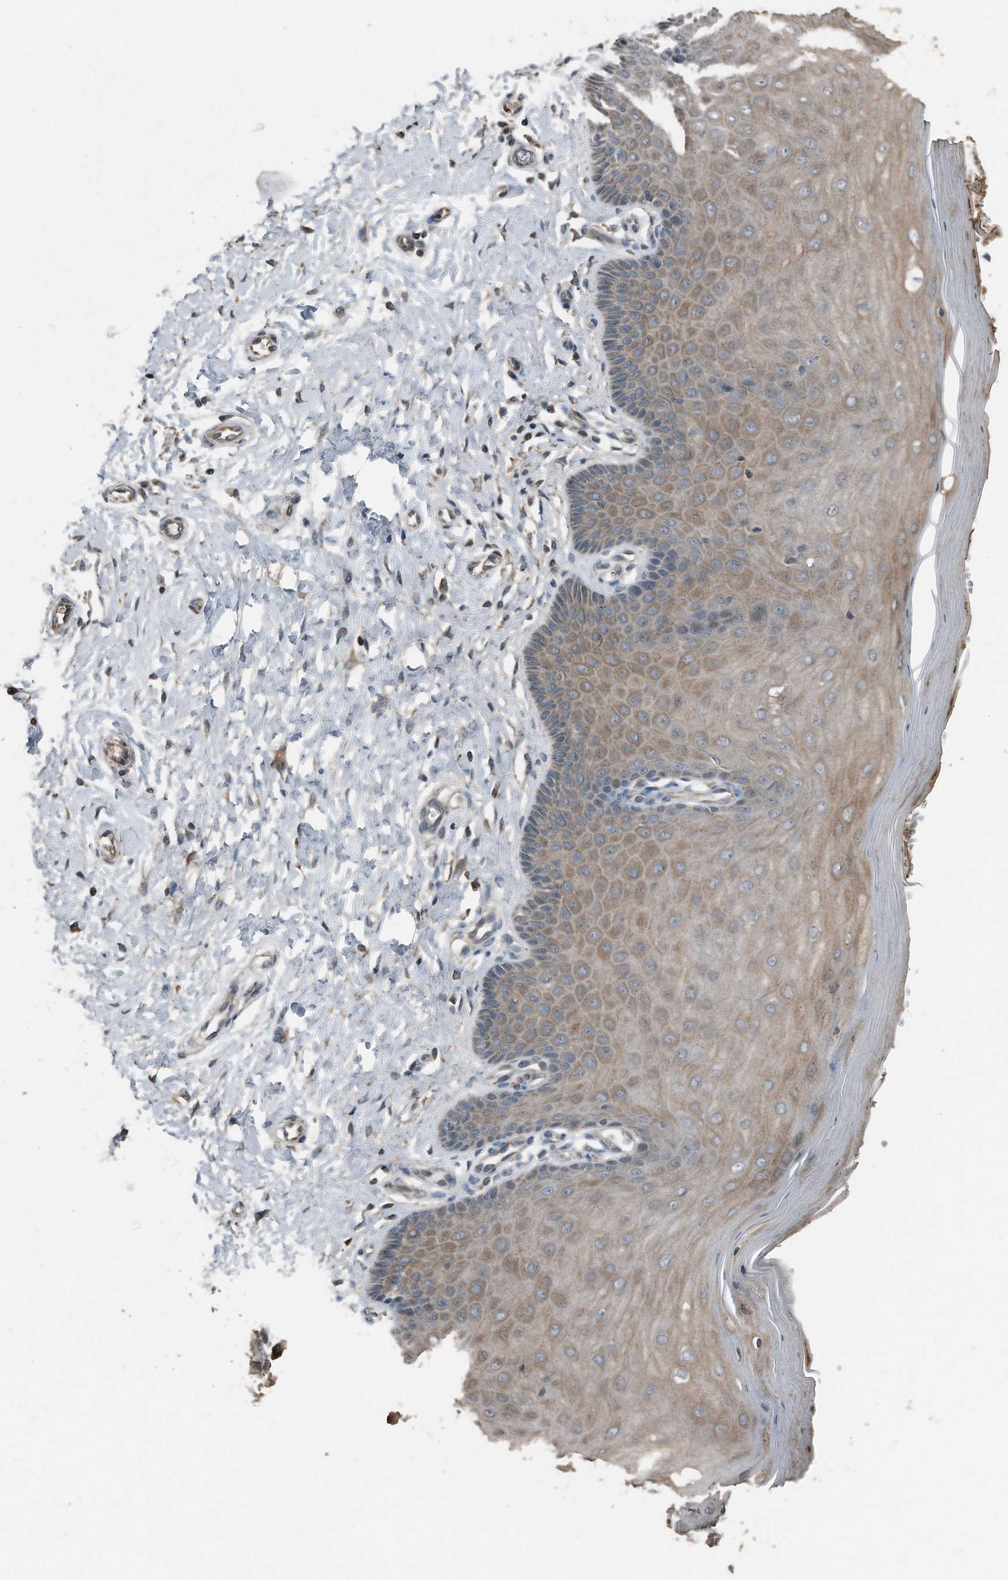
{"staining": {"intensity": "moderate", "quantity": ">75%", "location": "cytoplasmic/membranous"}, "tissue": "cervix", "cell_type": "Glandular cells", "image_type": "normal", "snomed": [{"axis": "morphology", "description": "Normal tissue, NOS"}, {"axis": "topography", "description": "Cervix"}], "caption": "Immunohistochemistry (IHC) photomicrograph of benign human cervix stained for a protein (brown), which reveals medium levels of moderate cytoplasmic/membranous expression in about >75% of glandular cells.", "gene": "C9", "patient": {"sex": "female", "age": 55}}